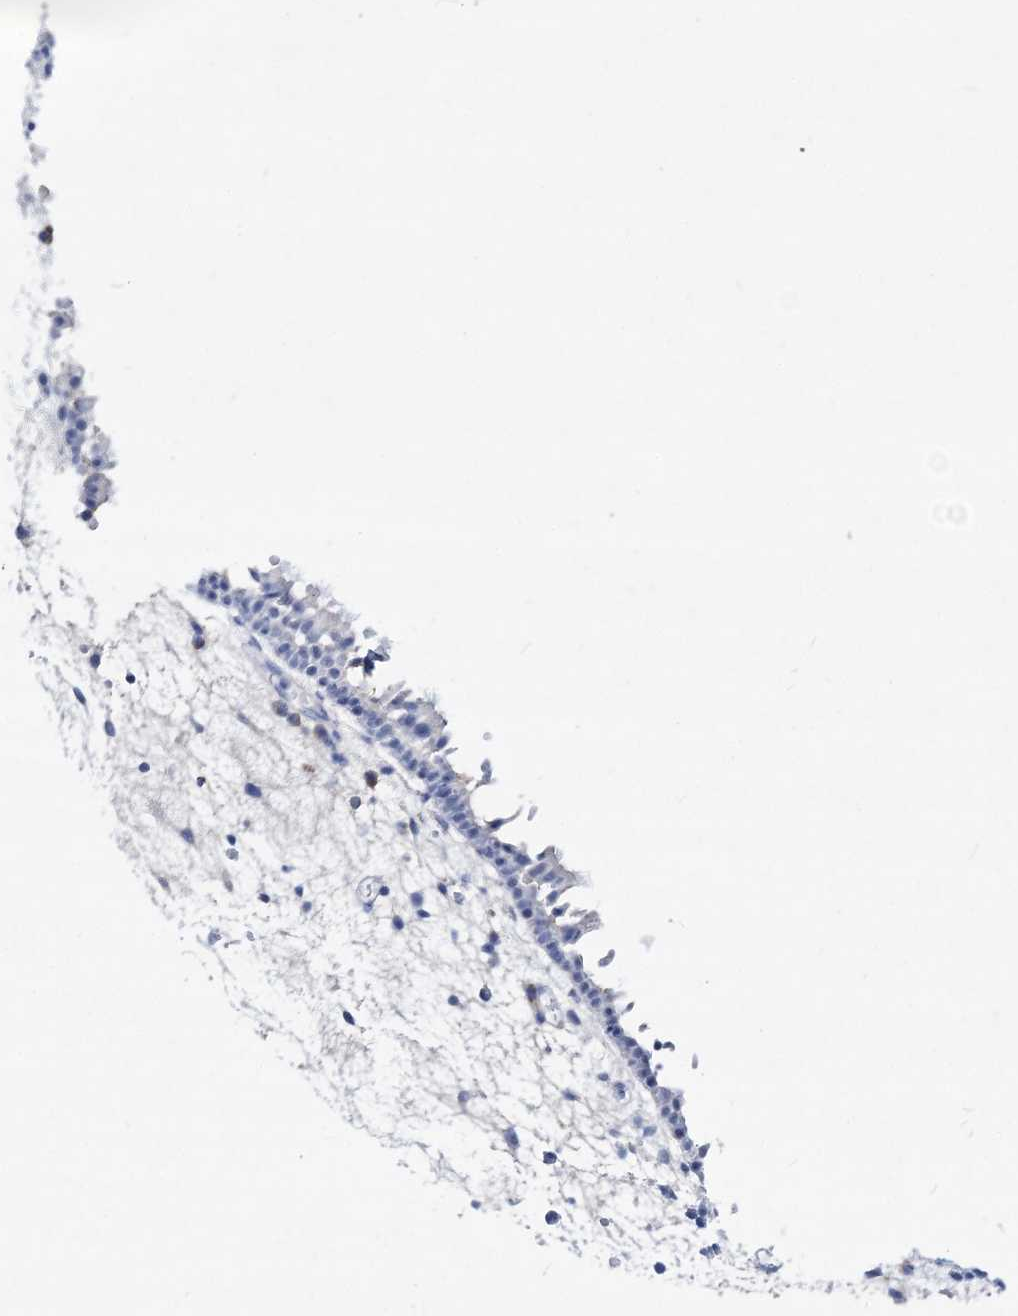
{"staining": {"intensity": "negative", "quantity": "none", "location": "none"}, "tissue": "nasopharynx", "cell_type": "Respiratory epithelial cells", "image_type": "normal", "snomed": [{"axis": "morphology", "description": "Normal tissue, NOS"}, {"axis": "morphology", "description": "Inflammation, NOS"}, {"axis": "morphology", "description": "Malignant melanoma, Metastatic site"}, {"axis": "topography", "description": "Nasopharynx"}], "caption": "Human nasopharynx stained for a protein using IHC displays no staining in respiratory epithelial cells.", "gene": "SPINK7", "patient": {"sex": "male", "age": 70}}